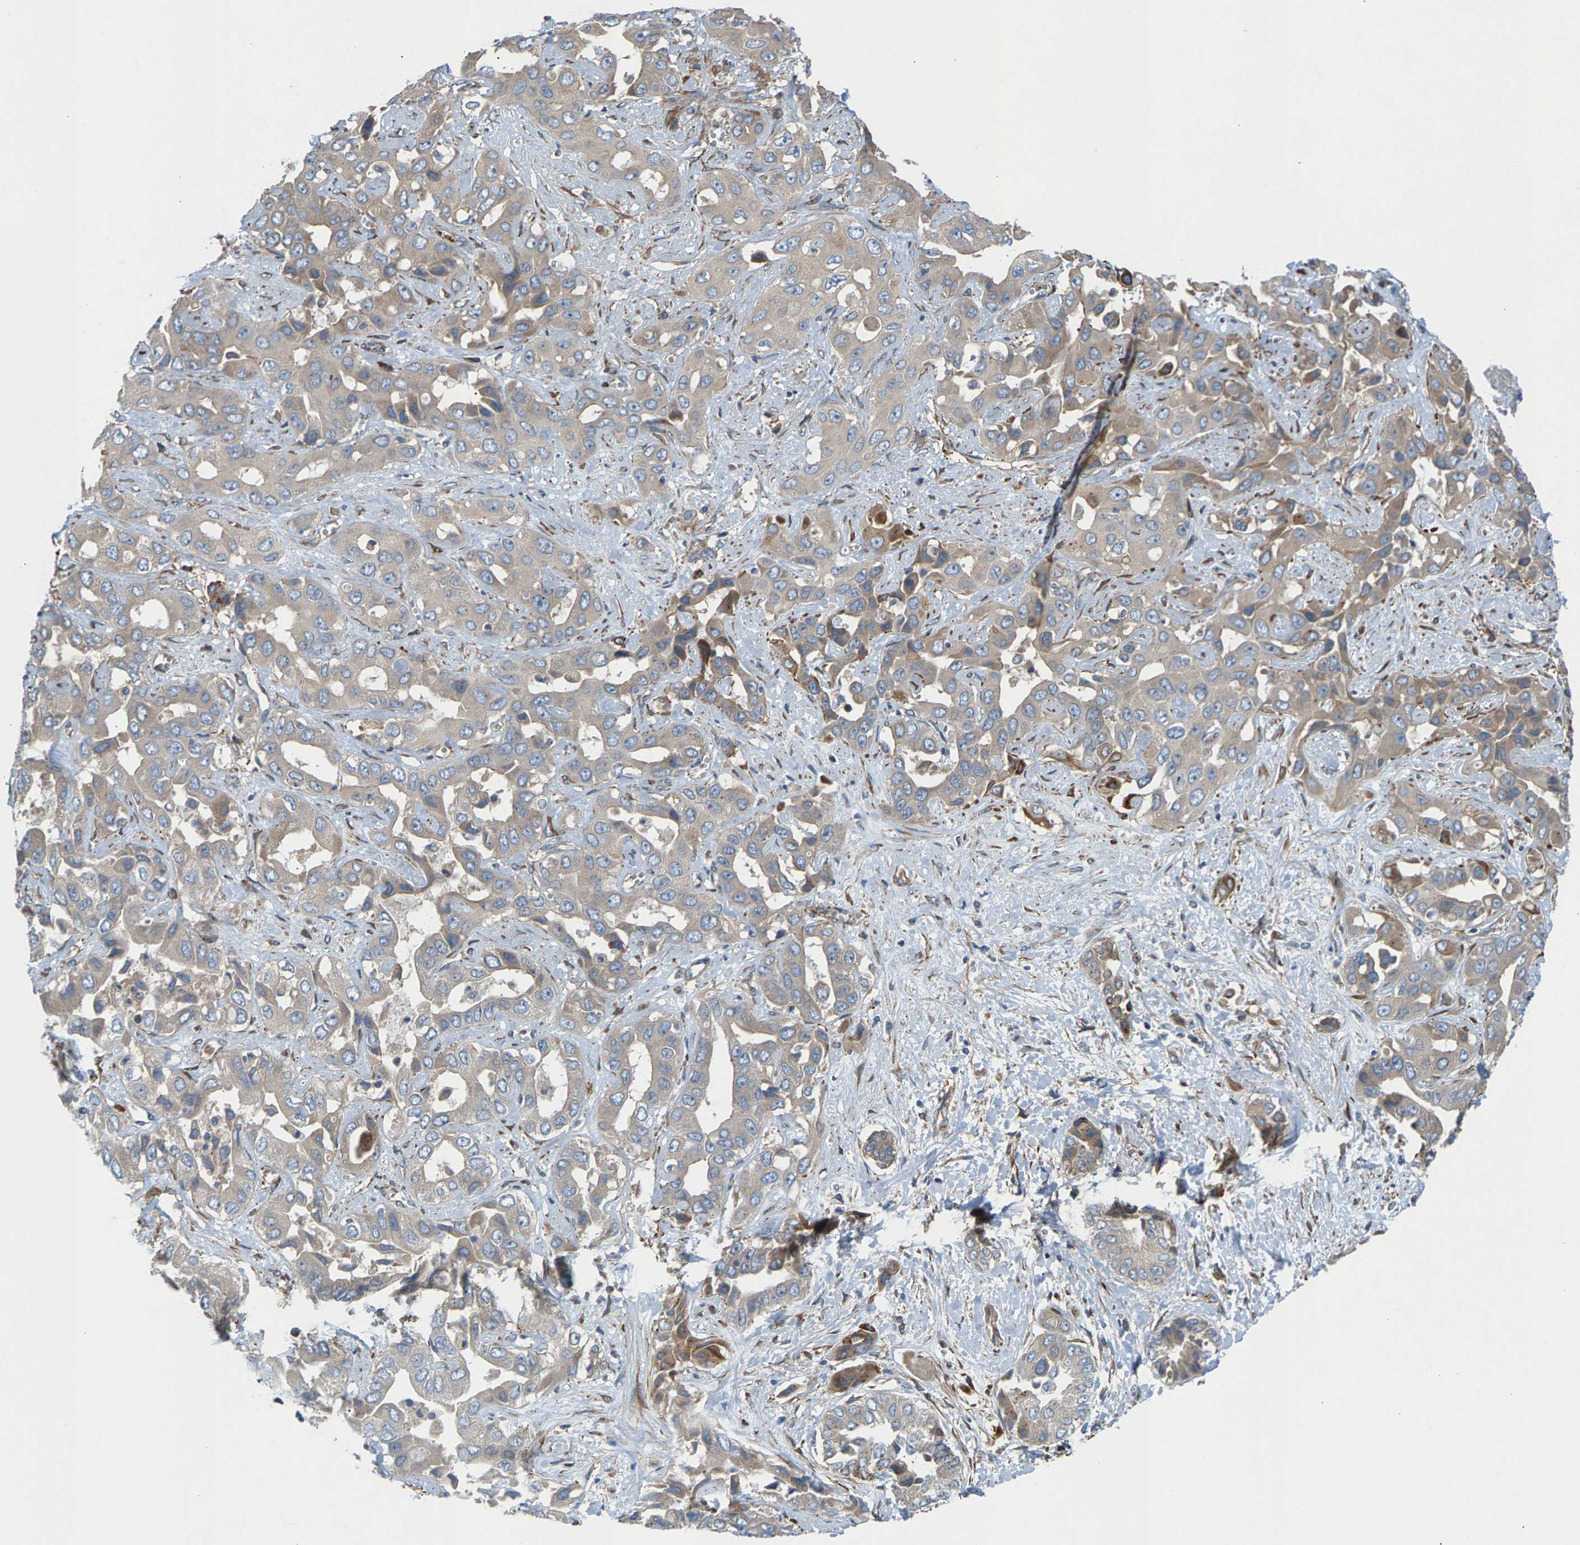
{"staining": {"intensity": "weak", "quantity": "25%-75%", "location": "cytoplasmic/membranous"}, "tissue": "liver cancer", "cell_type": "Tumor cells", "image_type": "cancer", "snomed": [{"axis": "morphology", "description": "Cholangiocarcinoma"}, {"axis": "topography", "description": "Liver"}], "caption": "An immunohistochemistry photomicrograph of tumor tissue is shown. Protein staining in brown shows weak cytoplasmic/membranous positivity in cholangiocarcinoma (liver) within tumor cells.", "gene": "PDCL", "patient": {"sex": "female", "age": 52}}